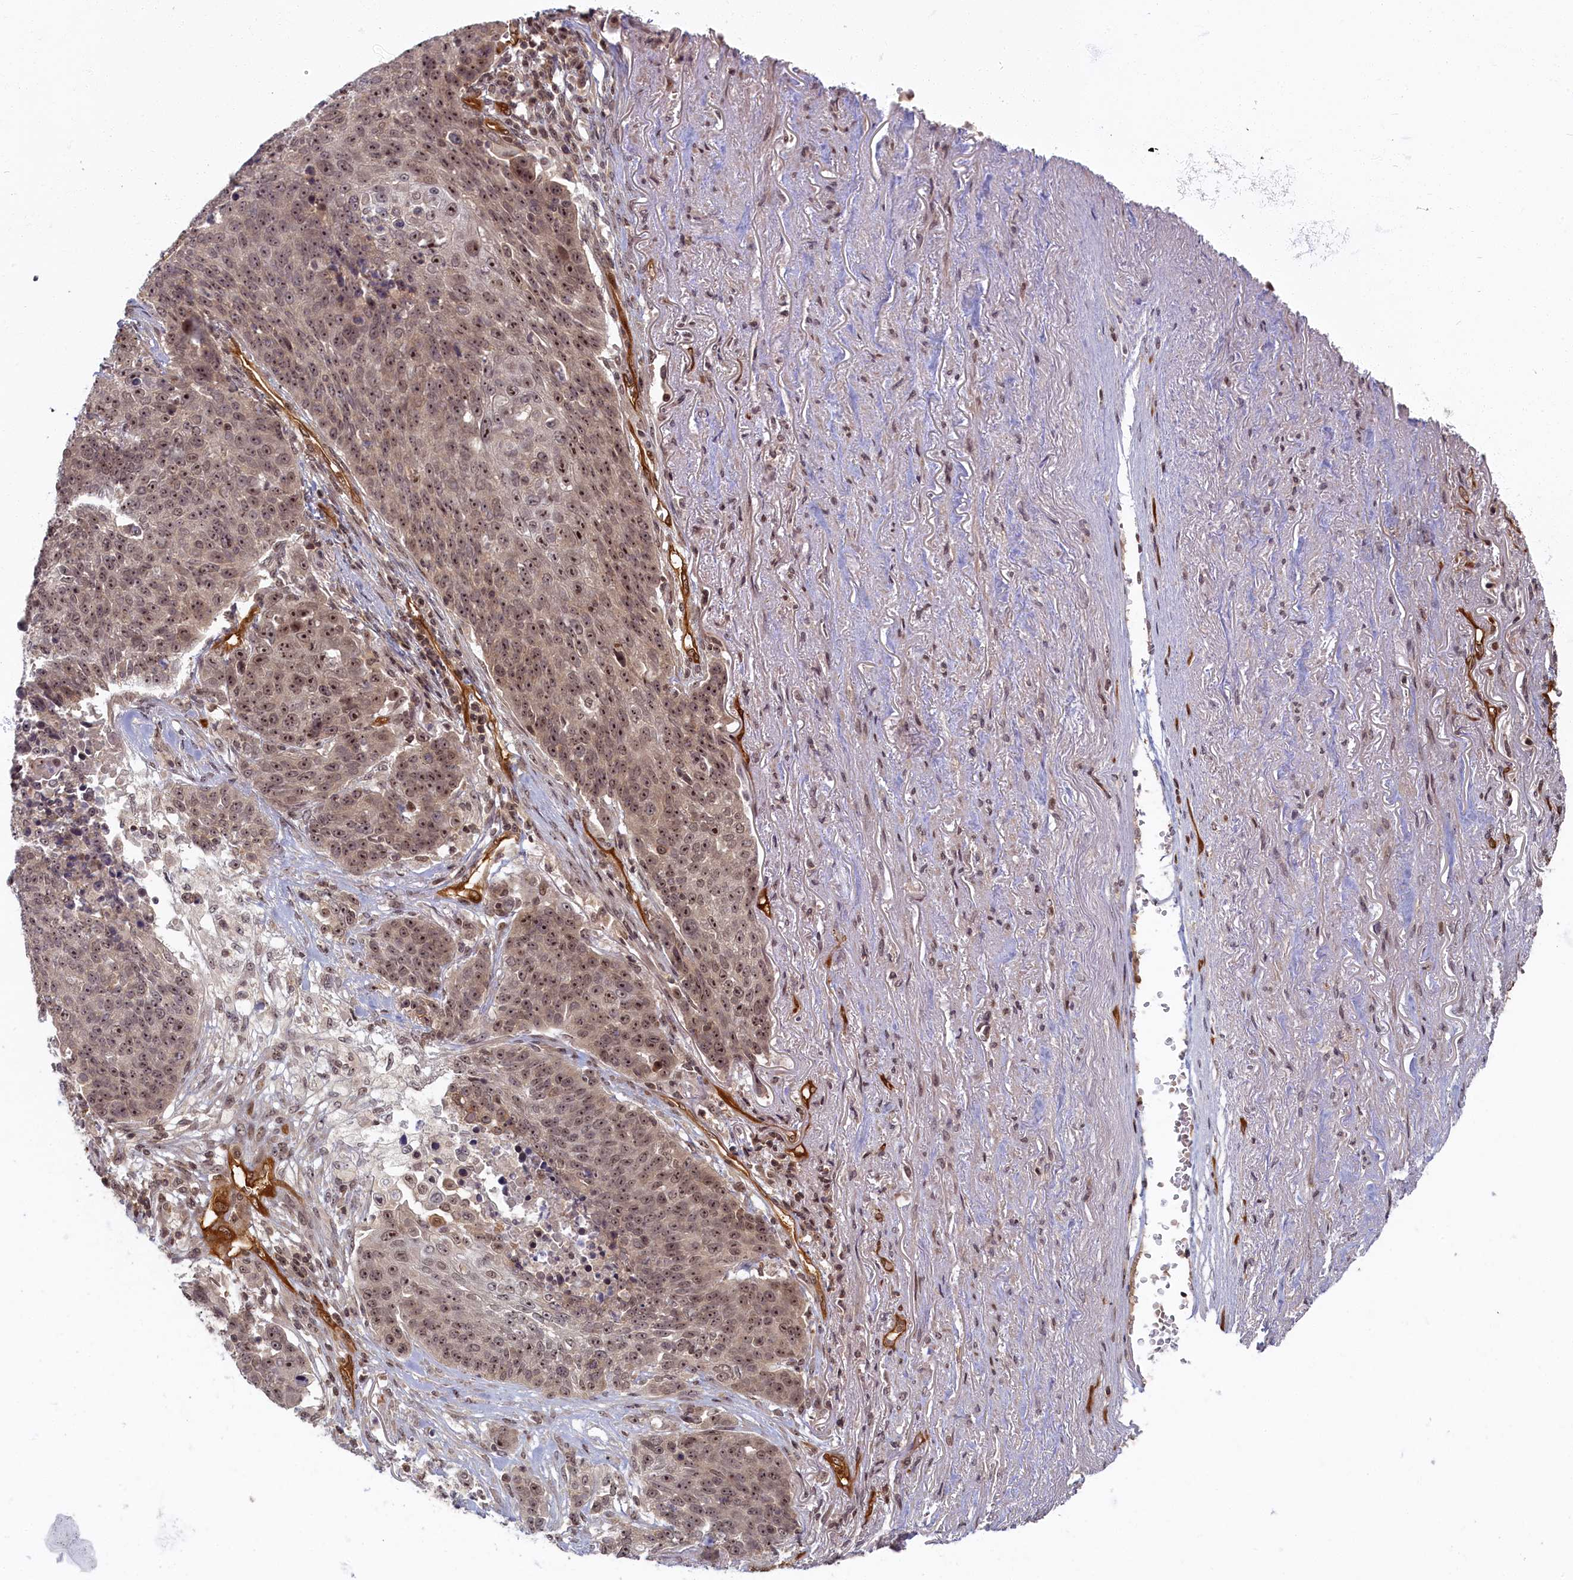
{"staining": {"intensity": "moderate", "quantity": ">75%", "location": "nuclear"}, "tissue": "lung cancer", "cell_type": "Tumor cells", "image_type": "cancer", "snomed": [{"axis": "morphology", "description": "Normal tissue, NOS"}, {"axis": "morphology", "description": "Squamous cell carcinoma, NOS"}, {"axis": "topography", "description": "Lymph node"}, {"axis": "topography", "description": "Lung"}], "caption": "This is a micrograph of IHC staining of lung squamous cell carcinoma, which shows moderate staining in the nuclear of tumor cells.", "gene": "SNRK", "patient": {"sex": "male", "age": 66}}